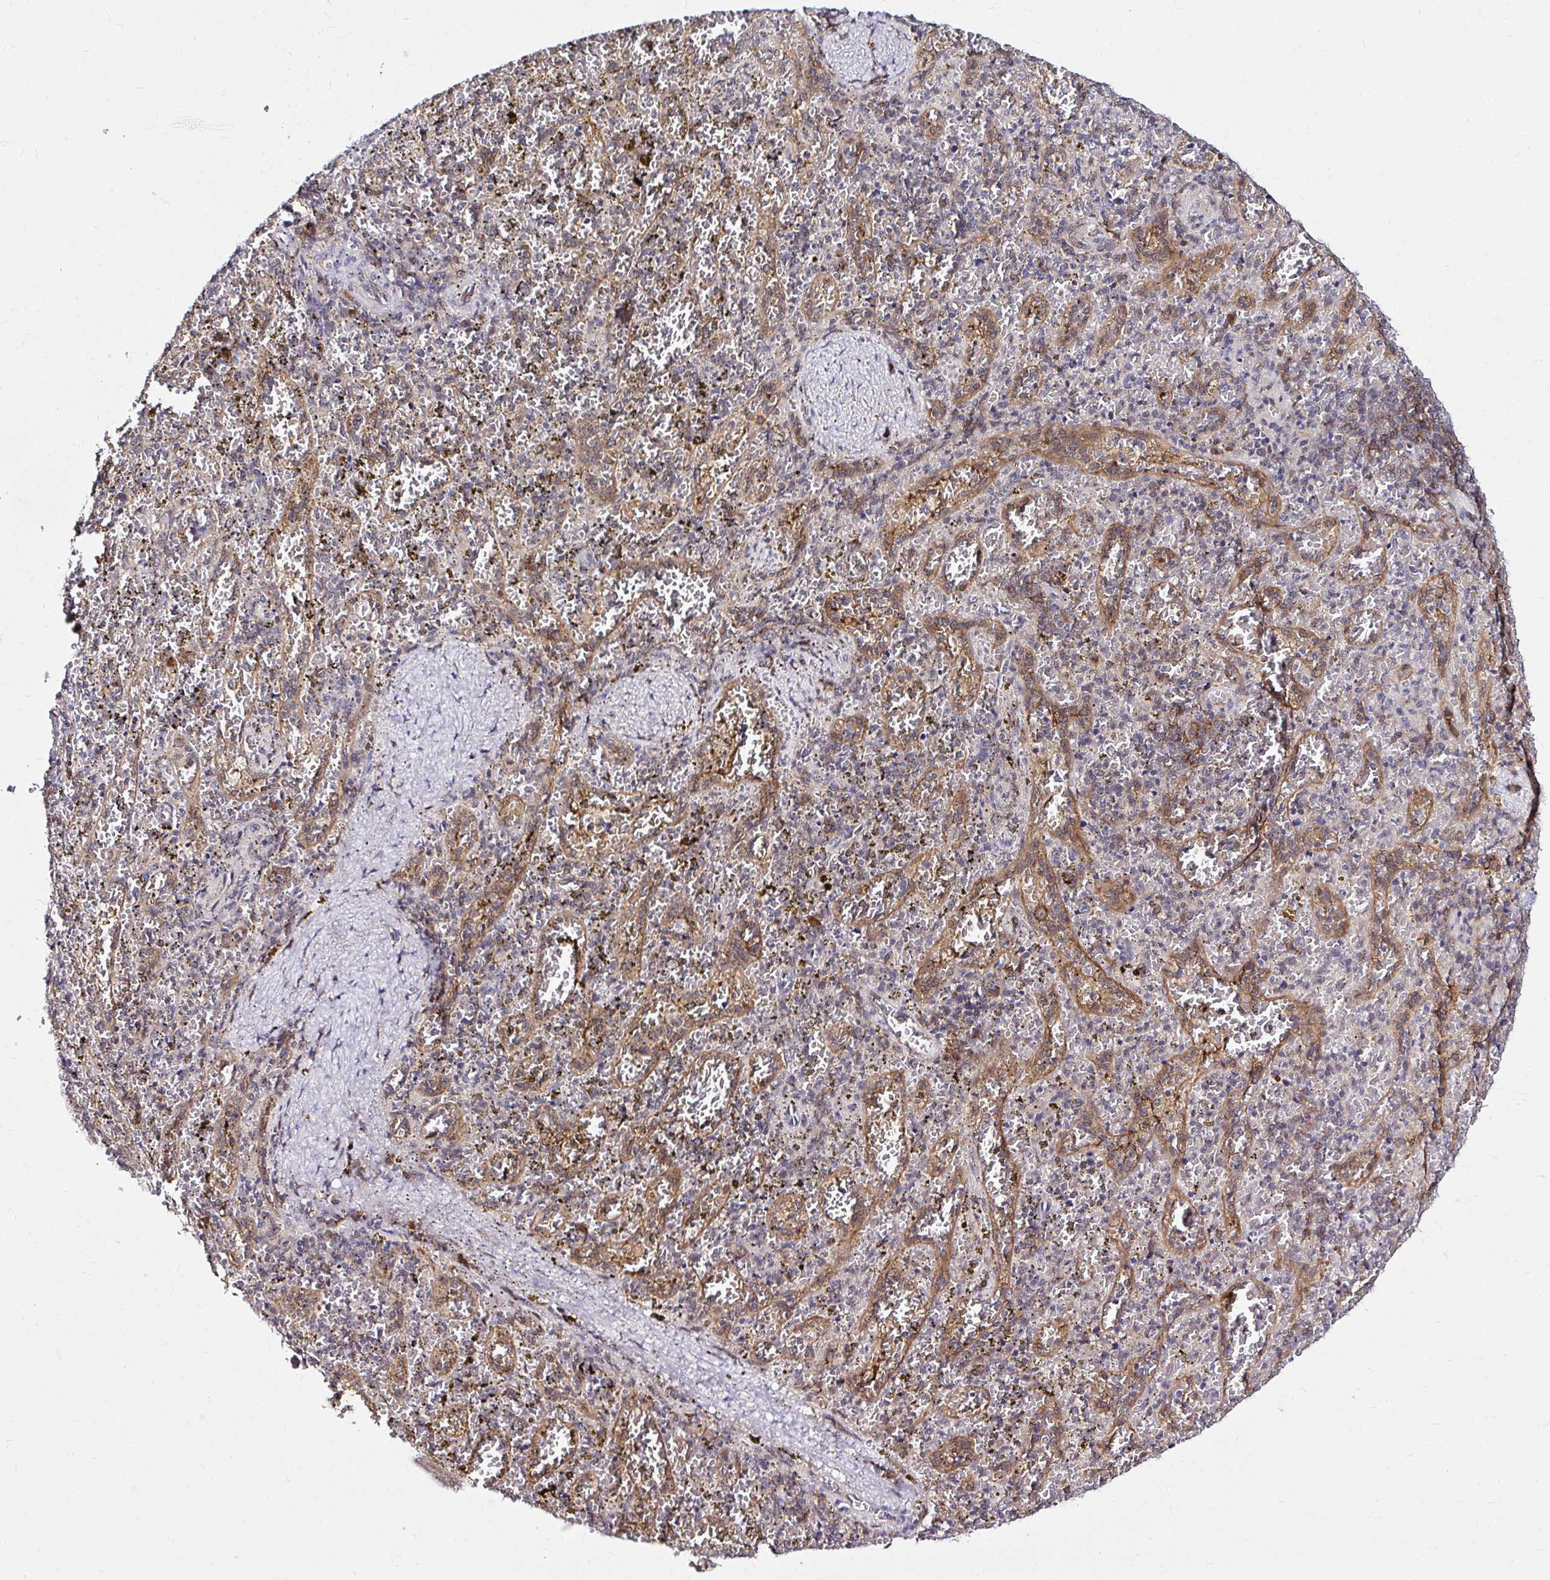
{"staining": {"intensity": "negative", "quantity": "none", "location": "none"}, "tissue": "spleen", "cell_type": "Cells in red pulp", "image_type": "normal", "snomed": [{"axis": "morphology", "description": "Normal tissue, NOS"}, {"axis": "topography", "description": "Spleen"}], "caption": "Immunohistochemistry histopathology image of normal spleen: spleen stained with DAB exhibits no significant protein positivity in cells in red pulp.", "gene": "PSMD3", "patient": {"sex": "female", "age": 50}}